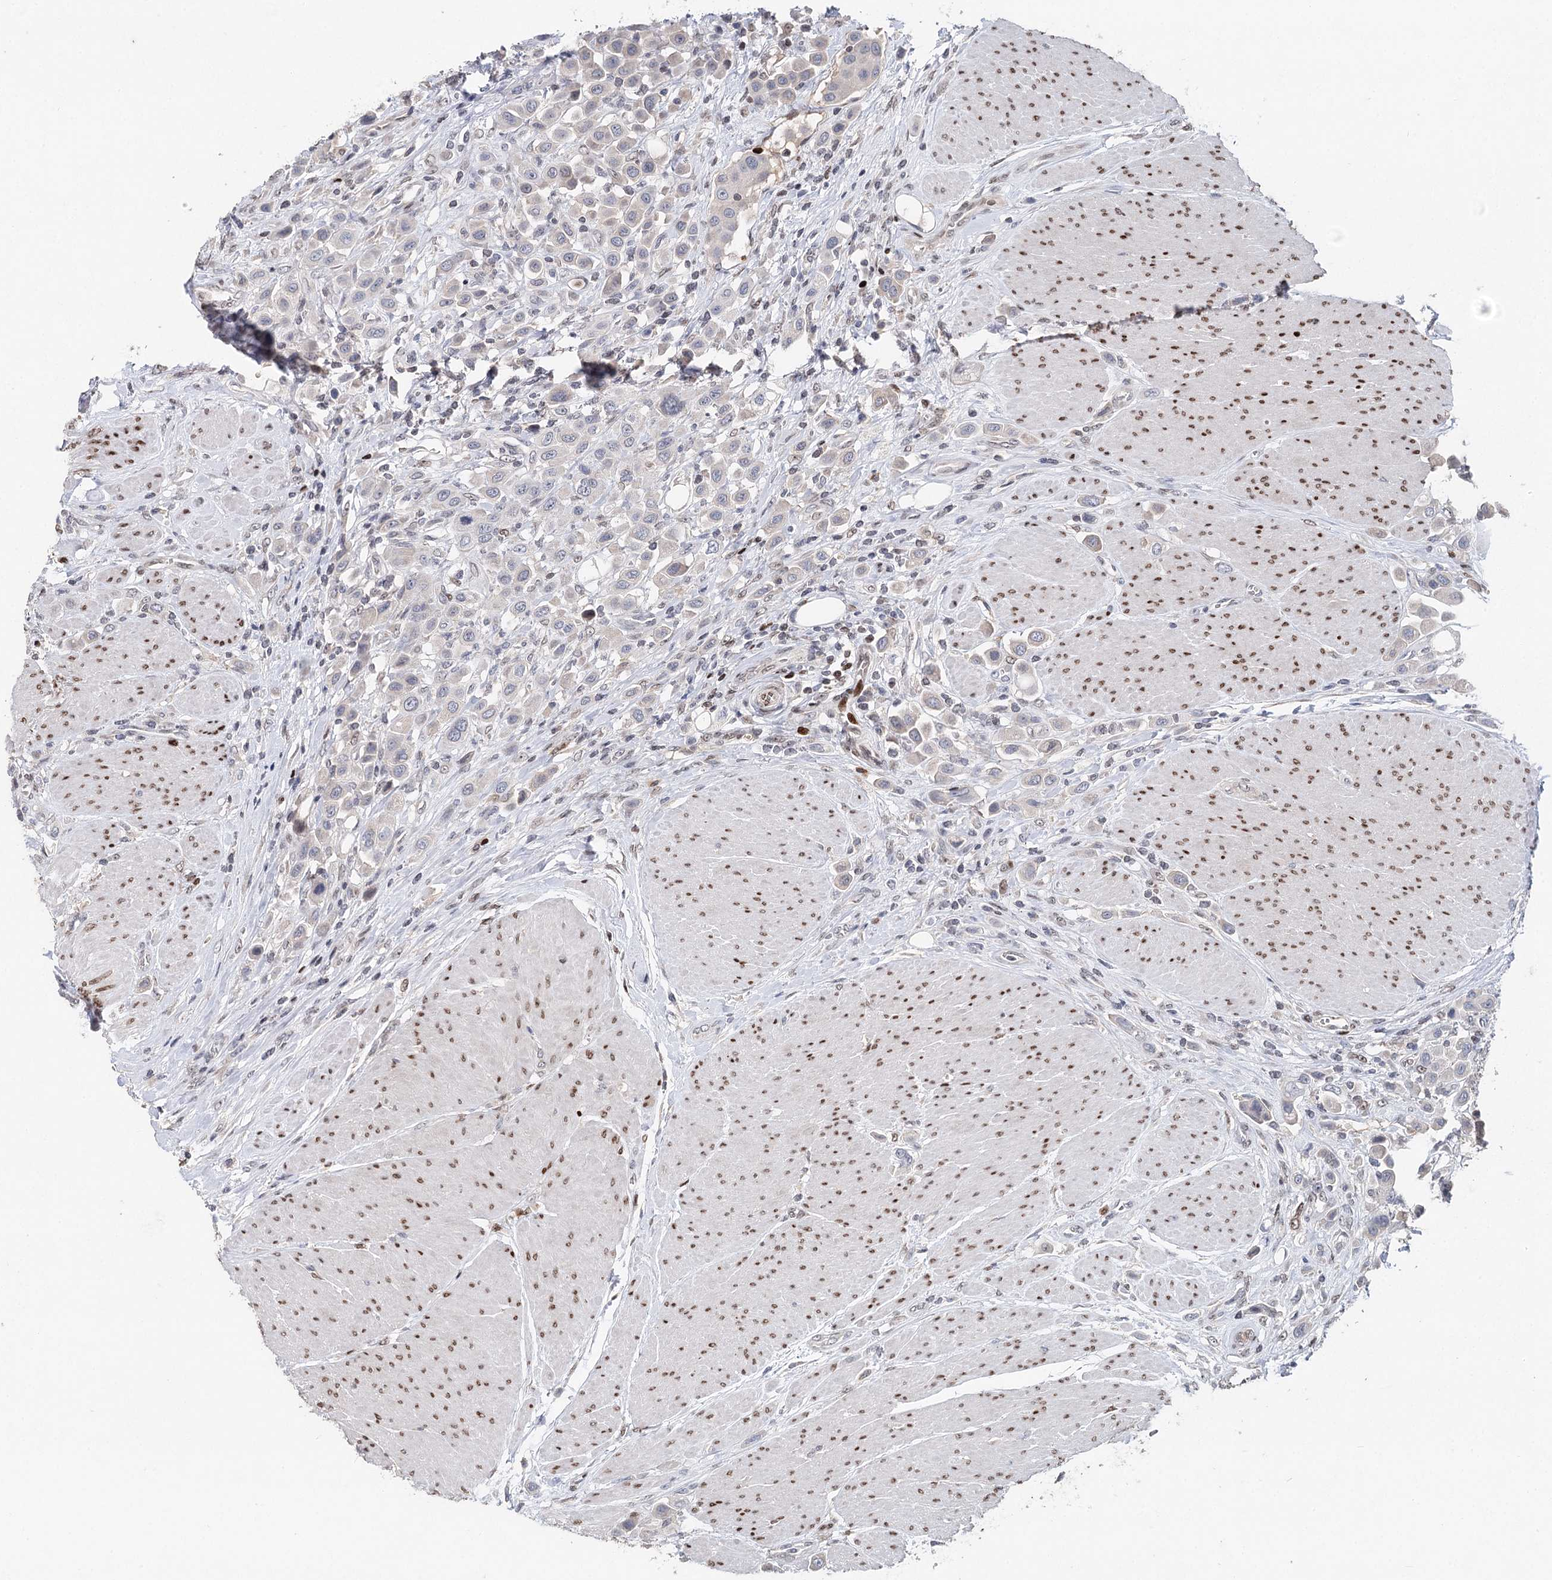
{"staining": {"intensity": "negative", "quantity": "none", "location": "none"}, "tissue": "urothelial cancer", "cell_type": "Tumor cells", "image_type": "cancer", "snomed": [{"axis": "morphology", "description": "Urothelial carcinoma, High grade"}, {"axis": "topography", "description": "Urinary bladder"}], "caption": "Immunohistochemistry of urothelial carcinoma (high-grade) demonstrates no staining in tumor cells.", "gene": "FRMD4A", "patient": {"sex": "male", "age": 50}}